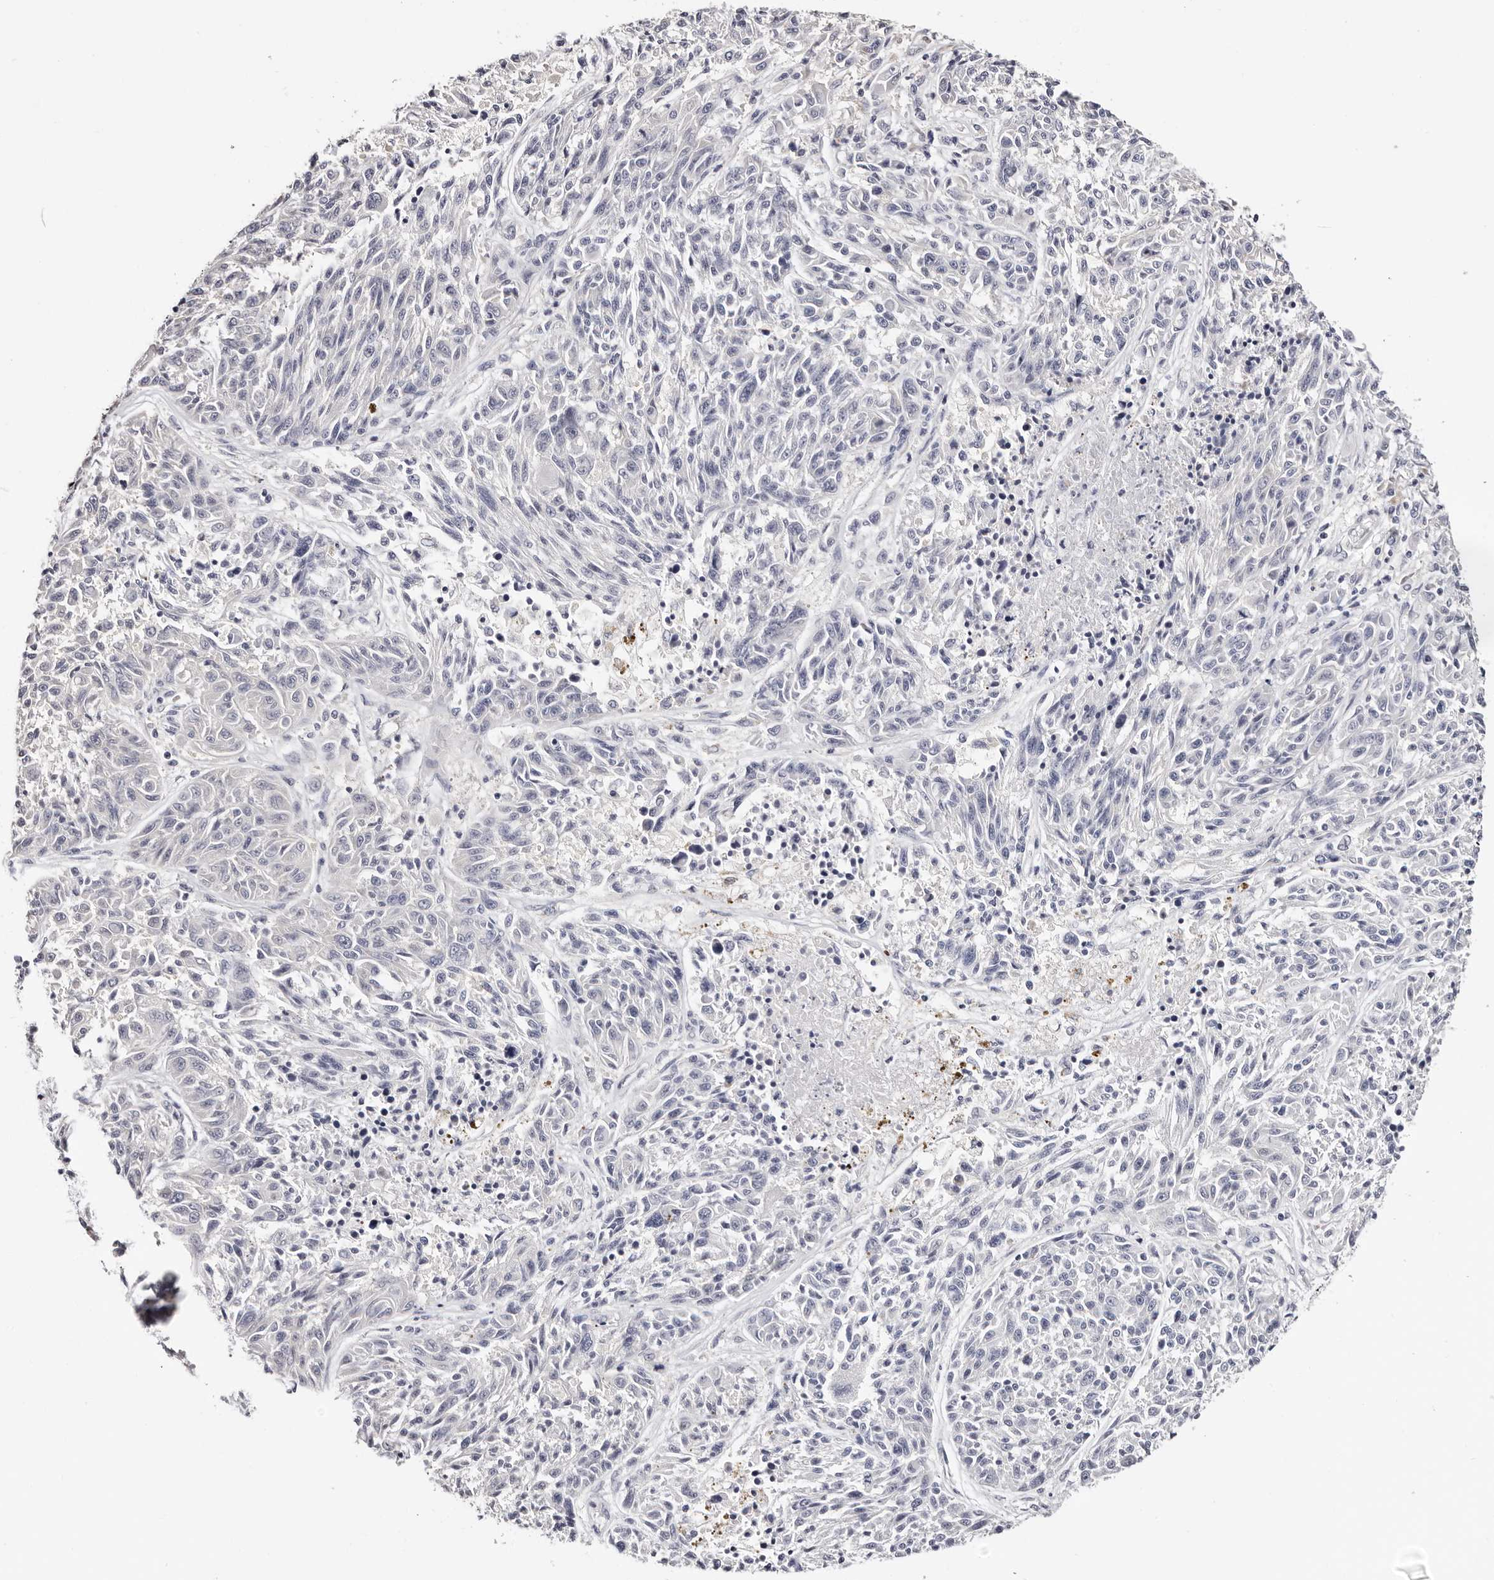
{"staining": {"intensity": "negative", "quantity": "none", "location": "none"}, "tissue": "melanoma", "cell_type": "Tumor cells", "image_type": "cancer", "snomed": [{"axis": "morphology", "description": "Malignant melanoma, NOS"}, {"axis": "topography", "description": "Skin"}], "caption": "Melanoma was stained to show a protein in brown. There is no significant expression in tumor cells.", "gene": "ROM1", "patient": {"sex": "male", "age": 53}}